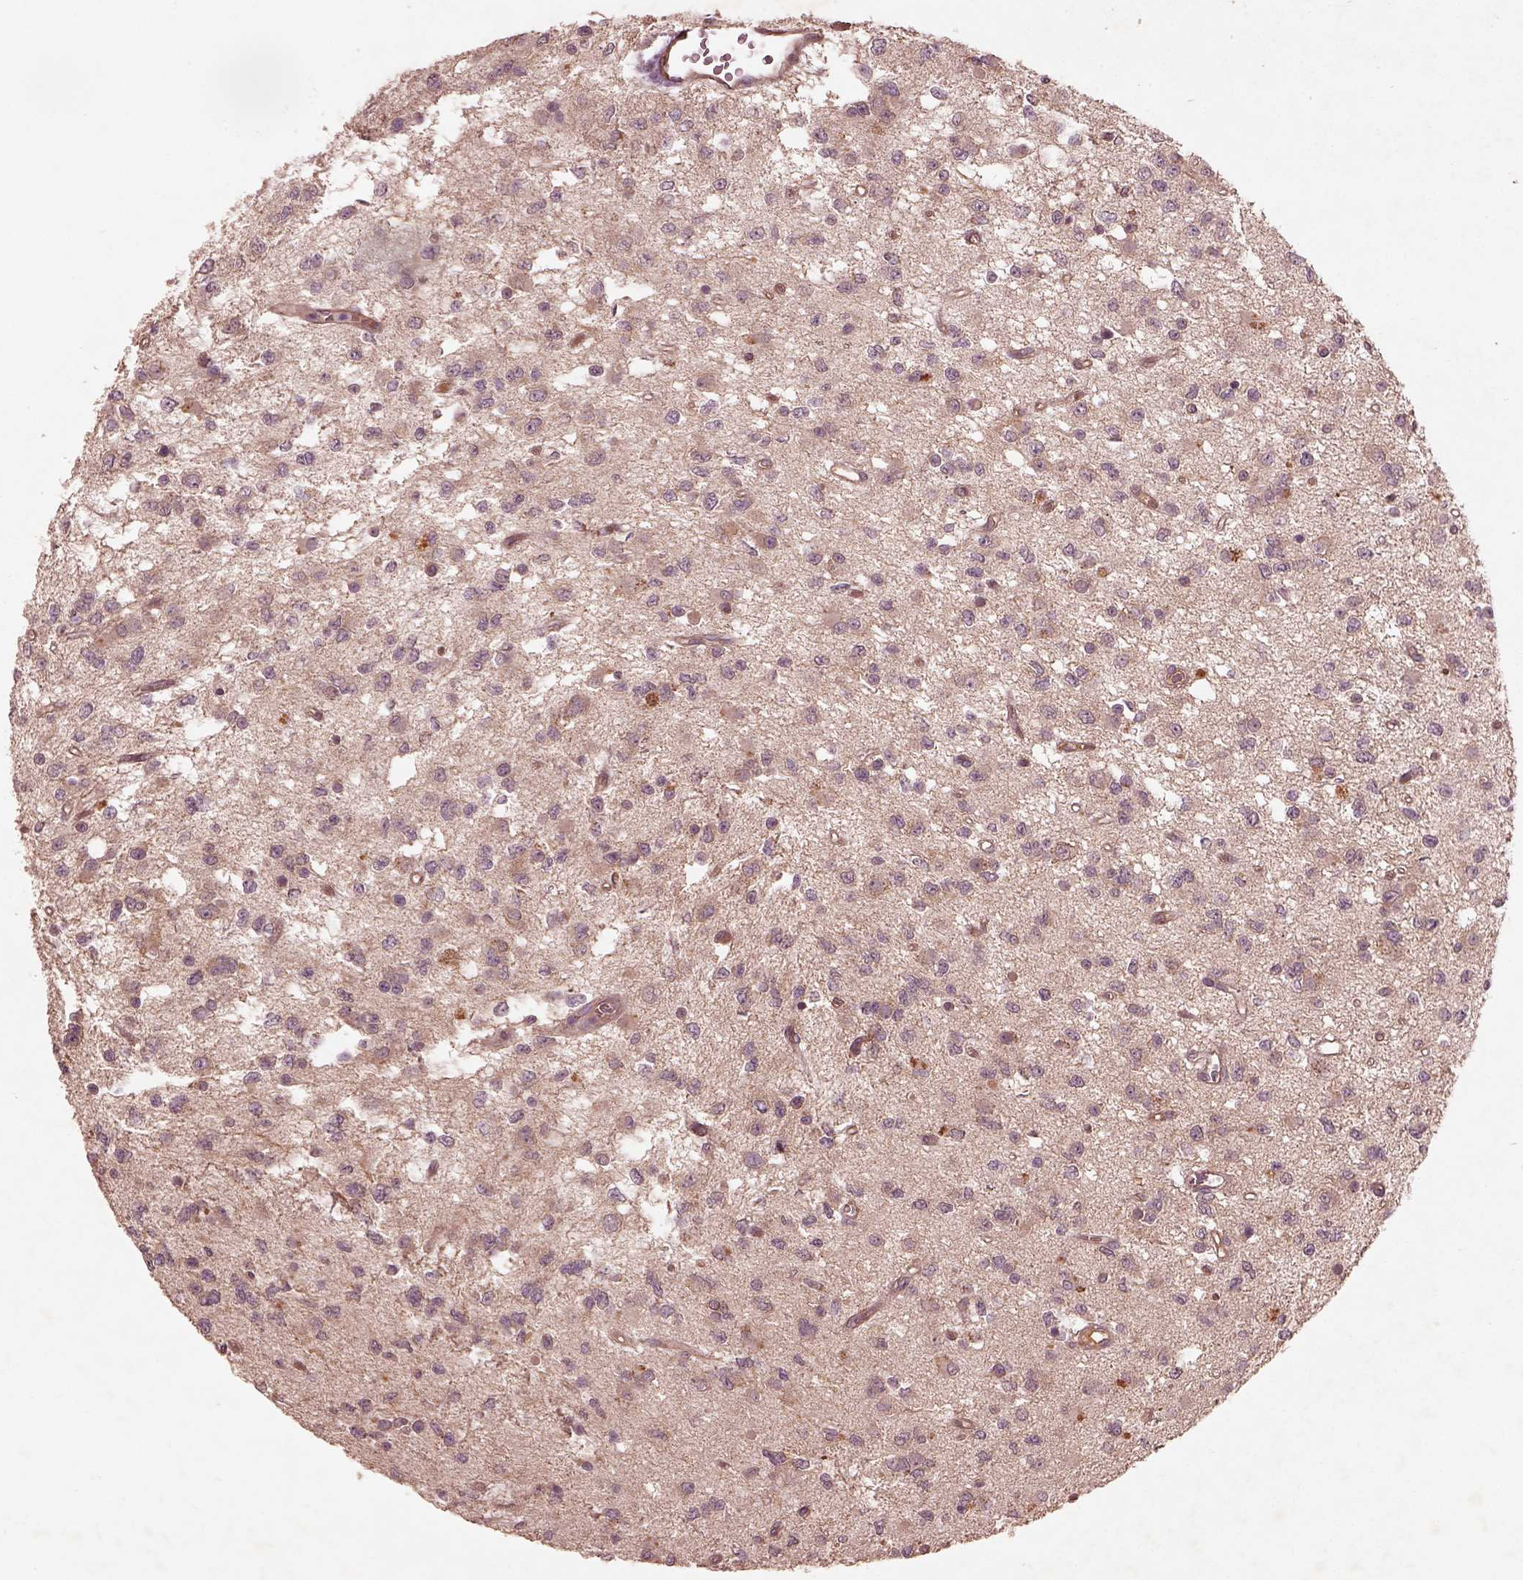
{"staining": {"intensity": "negative", "quantity": "none", "location": "none"}, "tissue": "glioma", "cell_type": "Tumor cells", "image_type": "cancer", "snomed": [{"axis": "morphology", "description": "Glioma, malignant, Low grade"}, {"axis": "topography", "description": "Brain"}], "caption": "The image reveals no significant expression in tumor cells of glioma.", "gene": "FAM234A", "patient": {"sex": "female", "age": 45}}